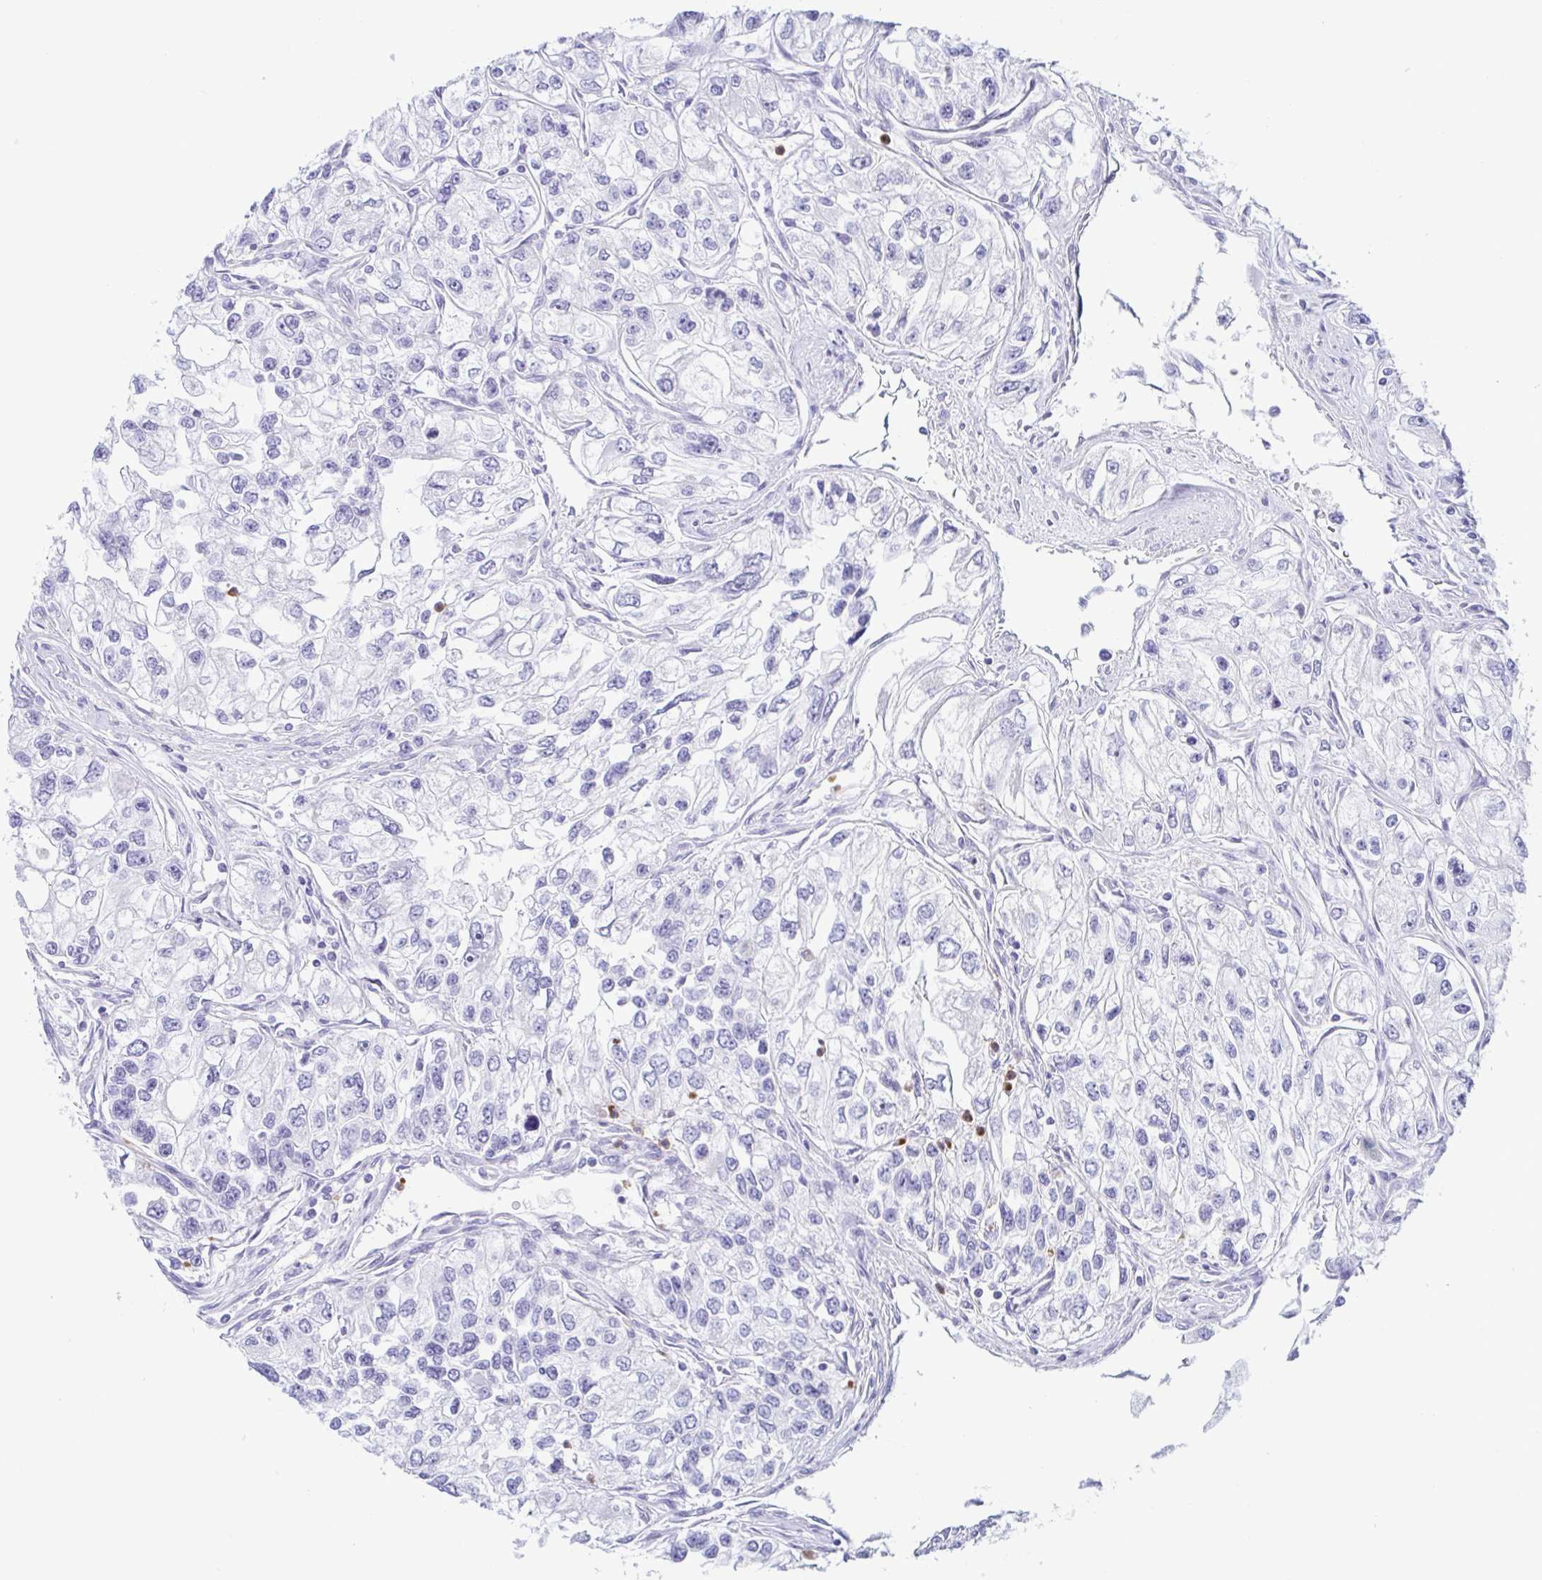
{"staining": {"intensity": "negative", "quantity": "none", "location": "none"}, "tissue": "renal cancer", "cell_type": "Tumor cells", "image_type": "cancer", "snomed": [{"axis": "morphology", "description": "Adenocarcinoma, NOS"}, {"axis": "topography", "description": "Kidney"}], "caption": "This is an immunohistochemistry (IHC) micrograph of renal adenocarcinoma. There is no staining in tumor cells.", "gene": "AZU1", "patient": {"sex": "female", "age": 59}}